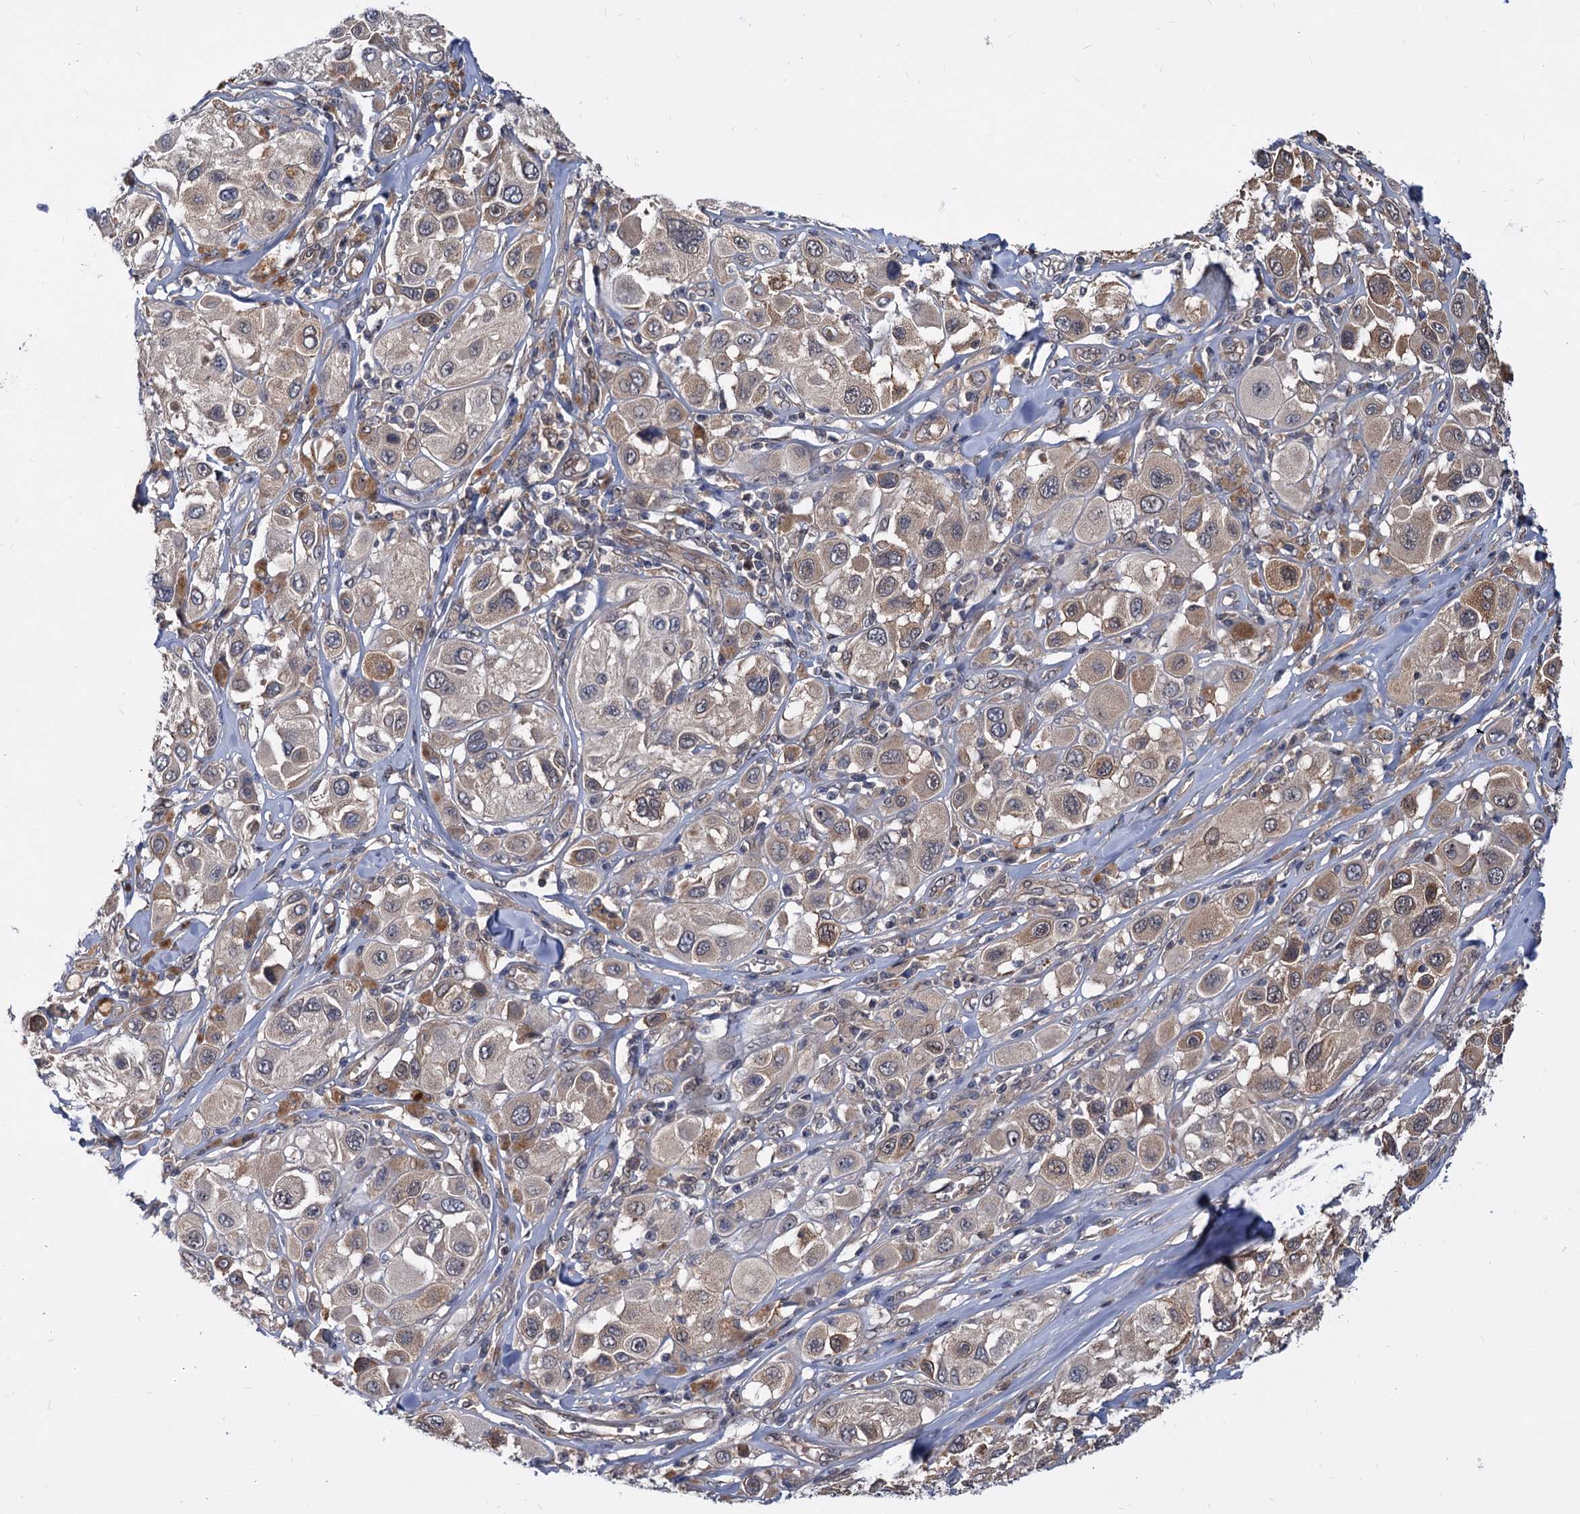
{"staining": {"intensity": "moderate", "quantity": "<25%", "location": "cytoplasmic/membranous"}, "tissue": "melanoma", "cell_type": "Tumor cells", "image_type": "cancer", "snomed": [{"axis": "morphology", "description": "Malignant melanoma, Metastatic site"}, {"axis": "topography", "description": "Skin"}], "caption": "Immunohistochemical staining of human malignant melanoma (metastatic site) reveals low levels of moderate cytoplasmic/membranous protein expression in about <25% of tumor cells.", "gene": "SNX15", "patient": {"sex": "male", "age": 41}}